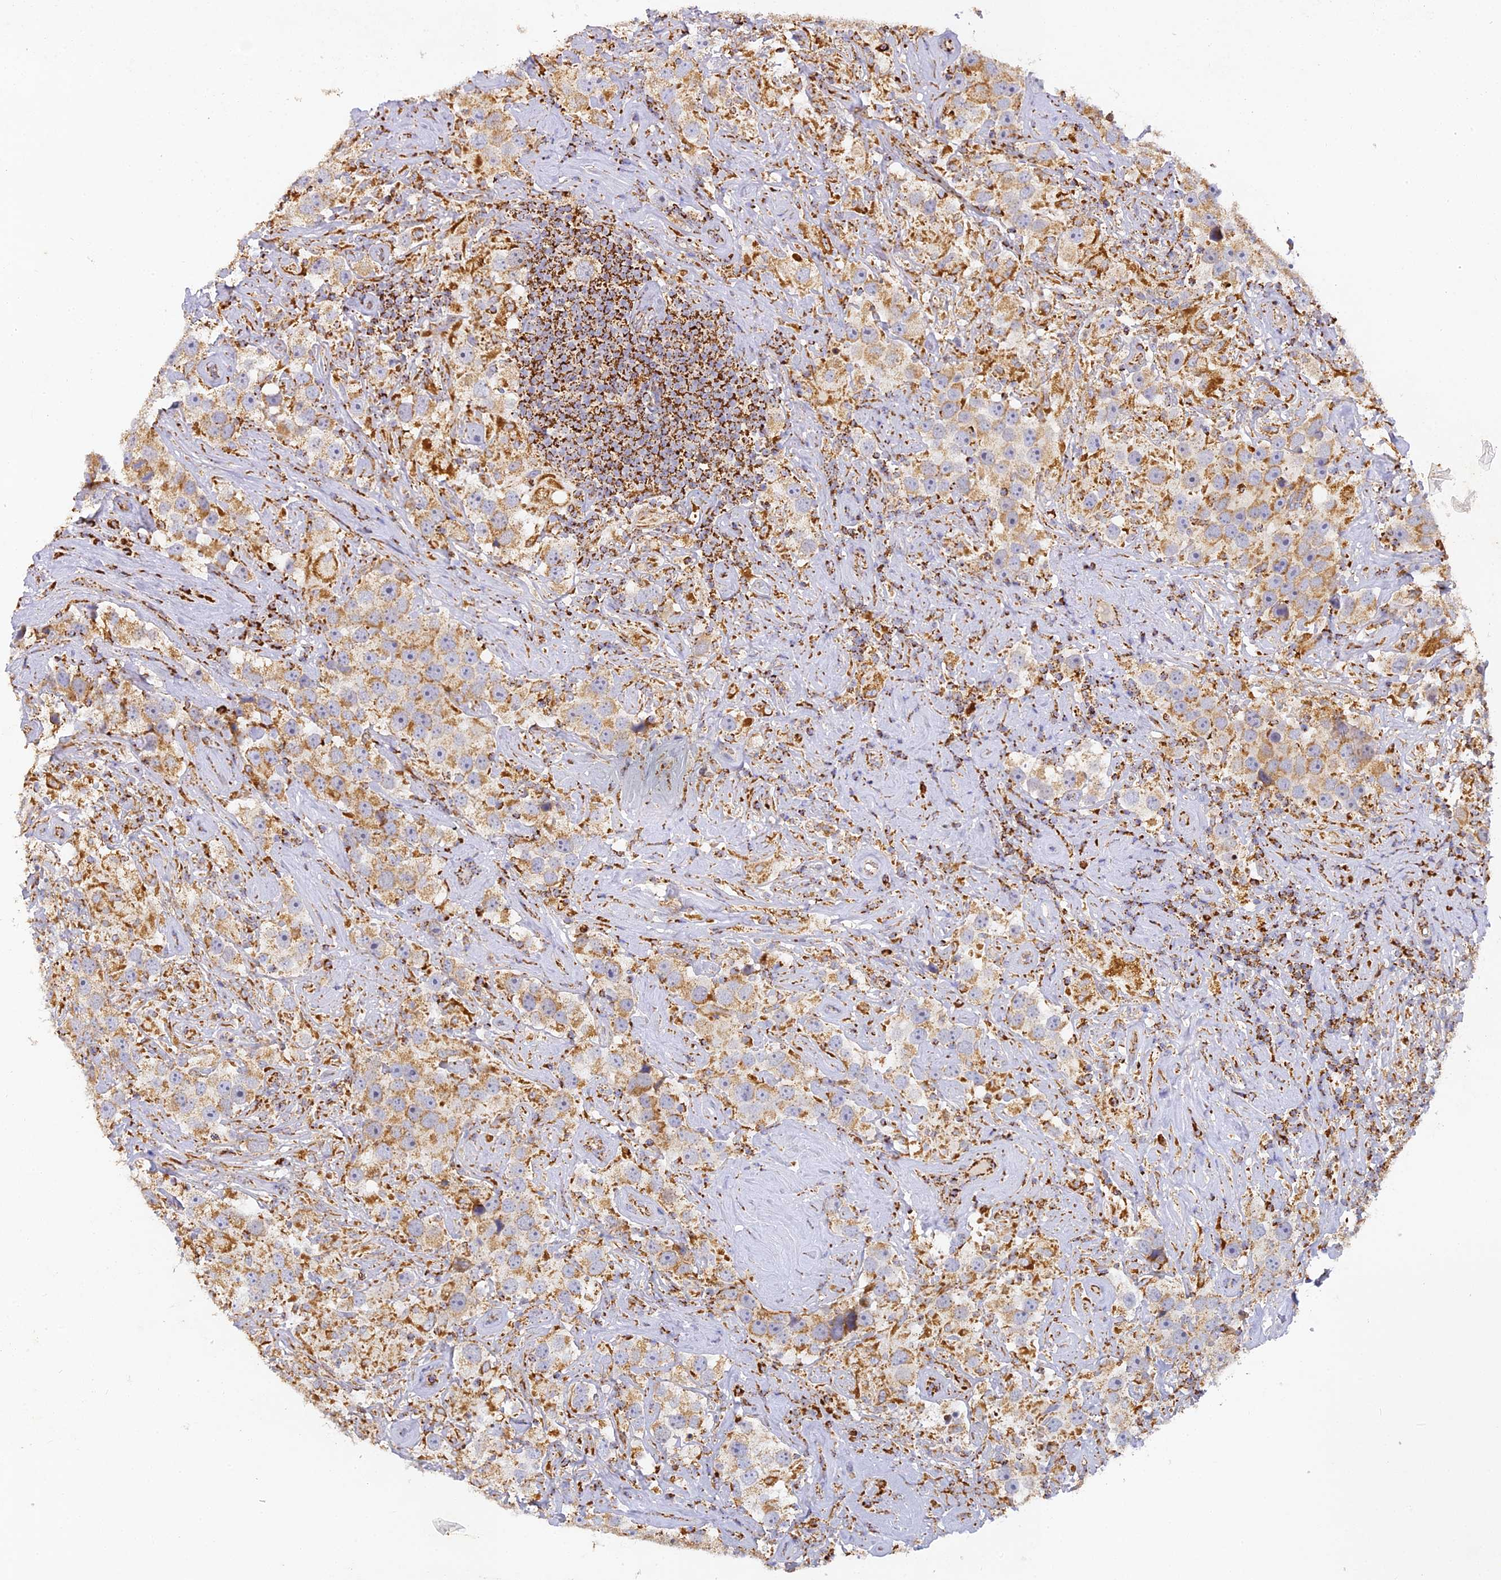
{"staining": {"intensity": "moderate", "quantity": ">75%", "location": "cytoplasmic/membranous"}, "tissue": "testis cancer", "cell_type": "Tumor cells", "image_type": "cancer", "snomed": [{"axis": "morphology", "description": "Seminoma, NOS"}, {"axis": "topography", "description": "Testis"}], "caption": "Moderate cytoplasmic/membranous protein expression is present in about >75% of tumor cells in testis cancer (seminoma).", "gene": "DONSON", "patient": {"sex": "male", "age": 49}}